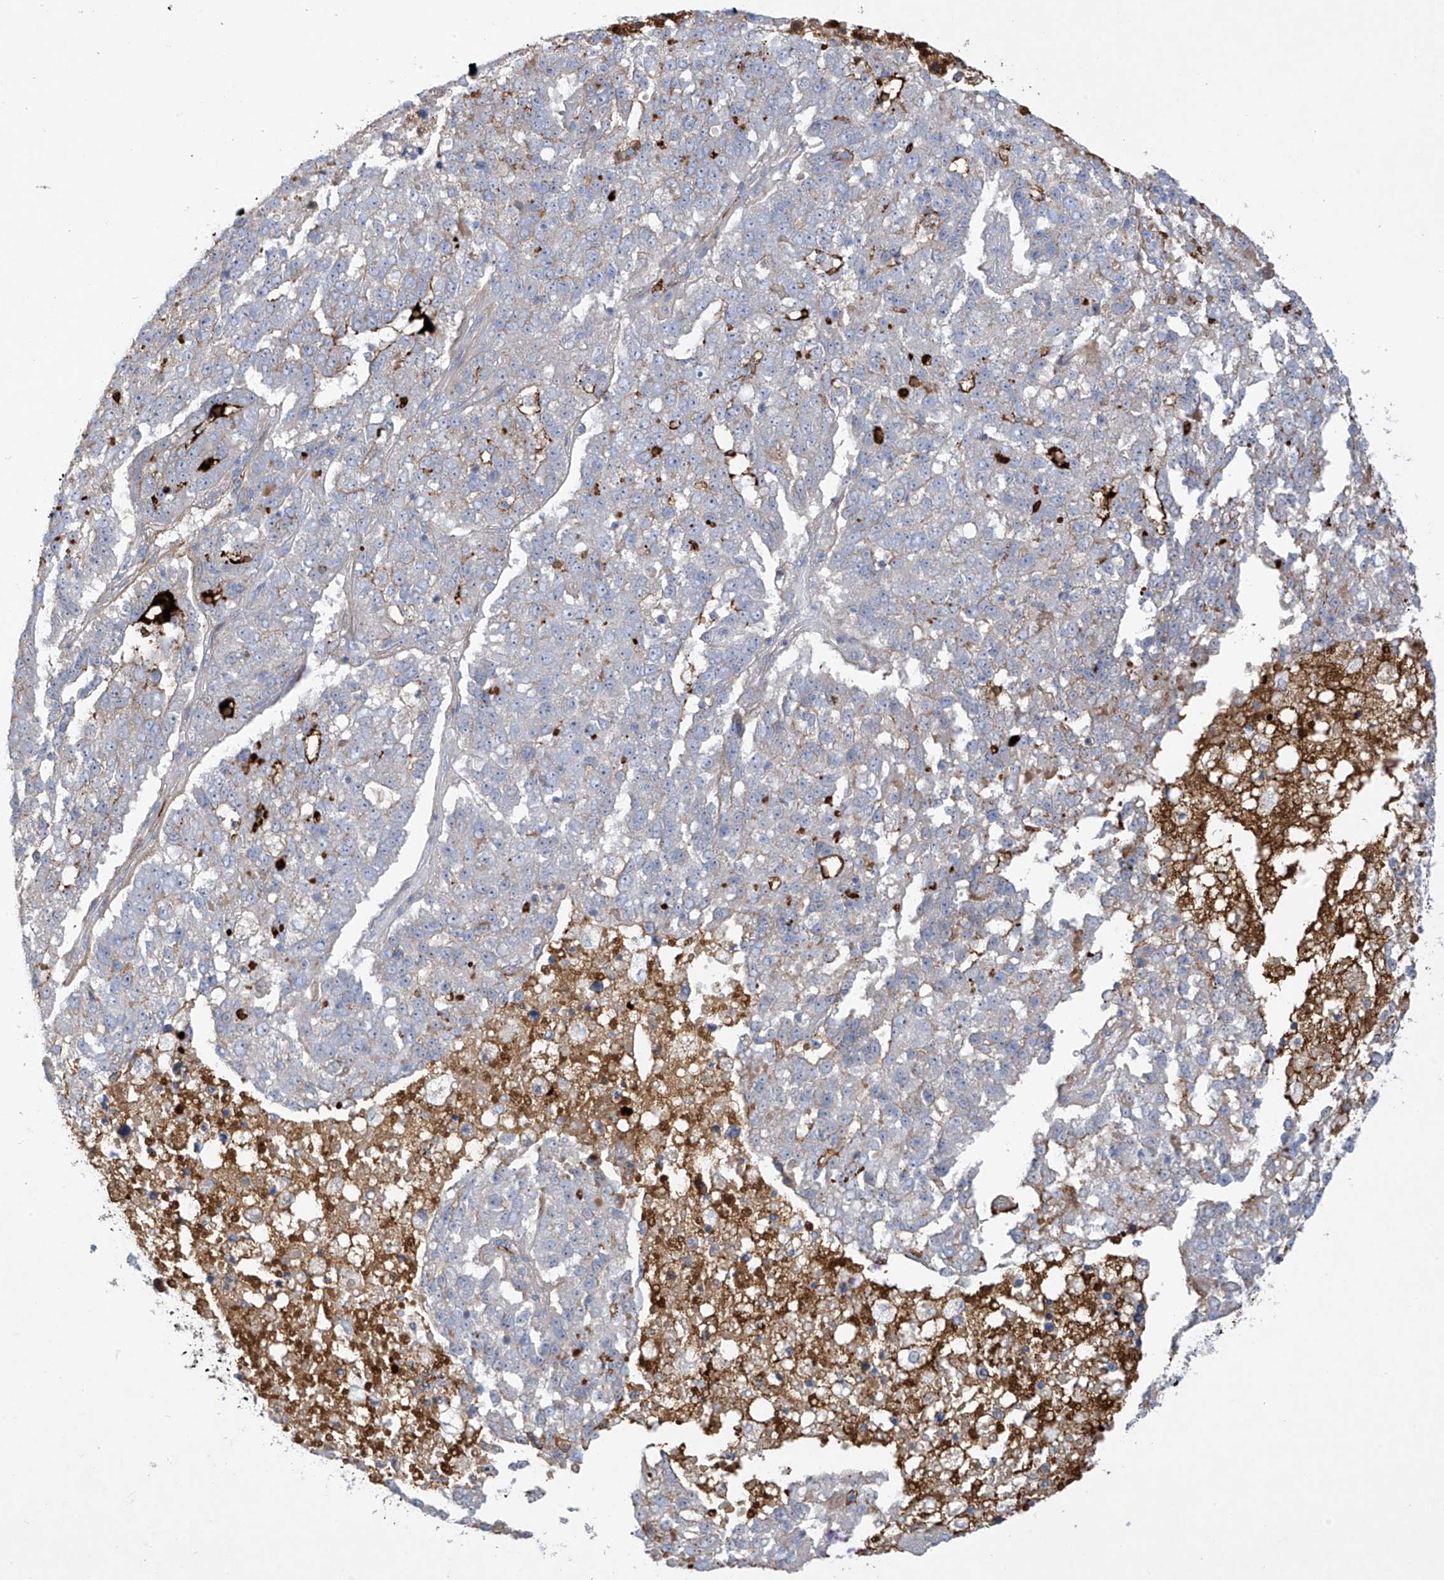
{"staining": {"intensity": "moderate", "quantity": "<25%", "location": "cytoplasmic/membranous"}, "tissue": "pancreatic cancer", "cell_type": "Tumor cells", "image_type": "cancer", "snomed": [{"axis": "morphology", "description": "Adenocarcinoma, NOS"}, {"axis": "topography", "description": "Pancreas"}], "caption": "The image displays a brown stain indicating the presence of a protein in the cytoplasmic/membranous of tumor cells in pancreatic adenocarcinoma.", "gene": "PRSS12", "patient": {"sex": "female", "age": 61}}